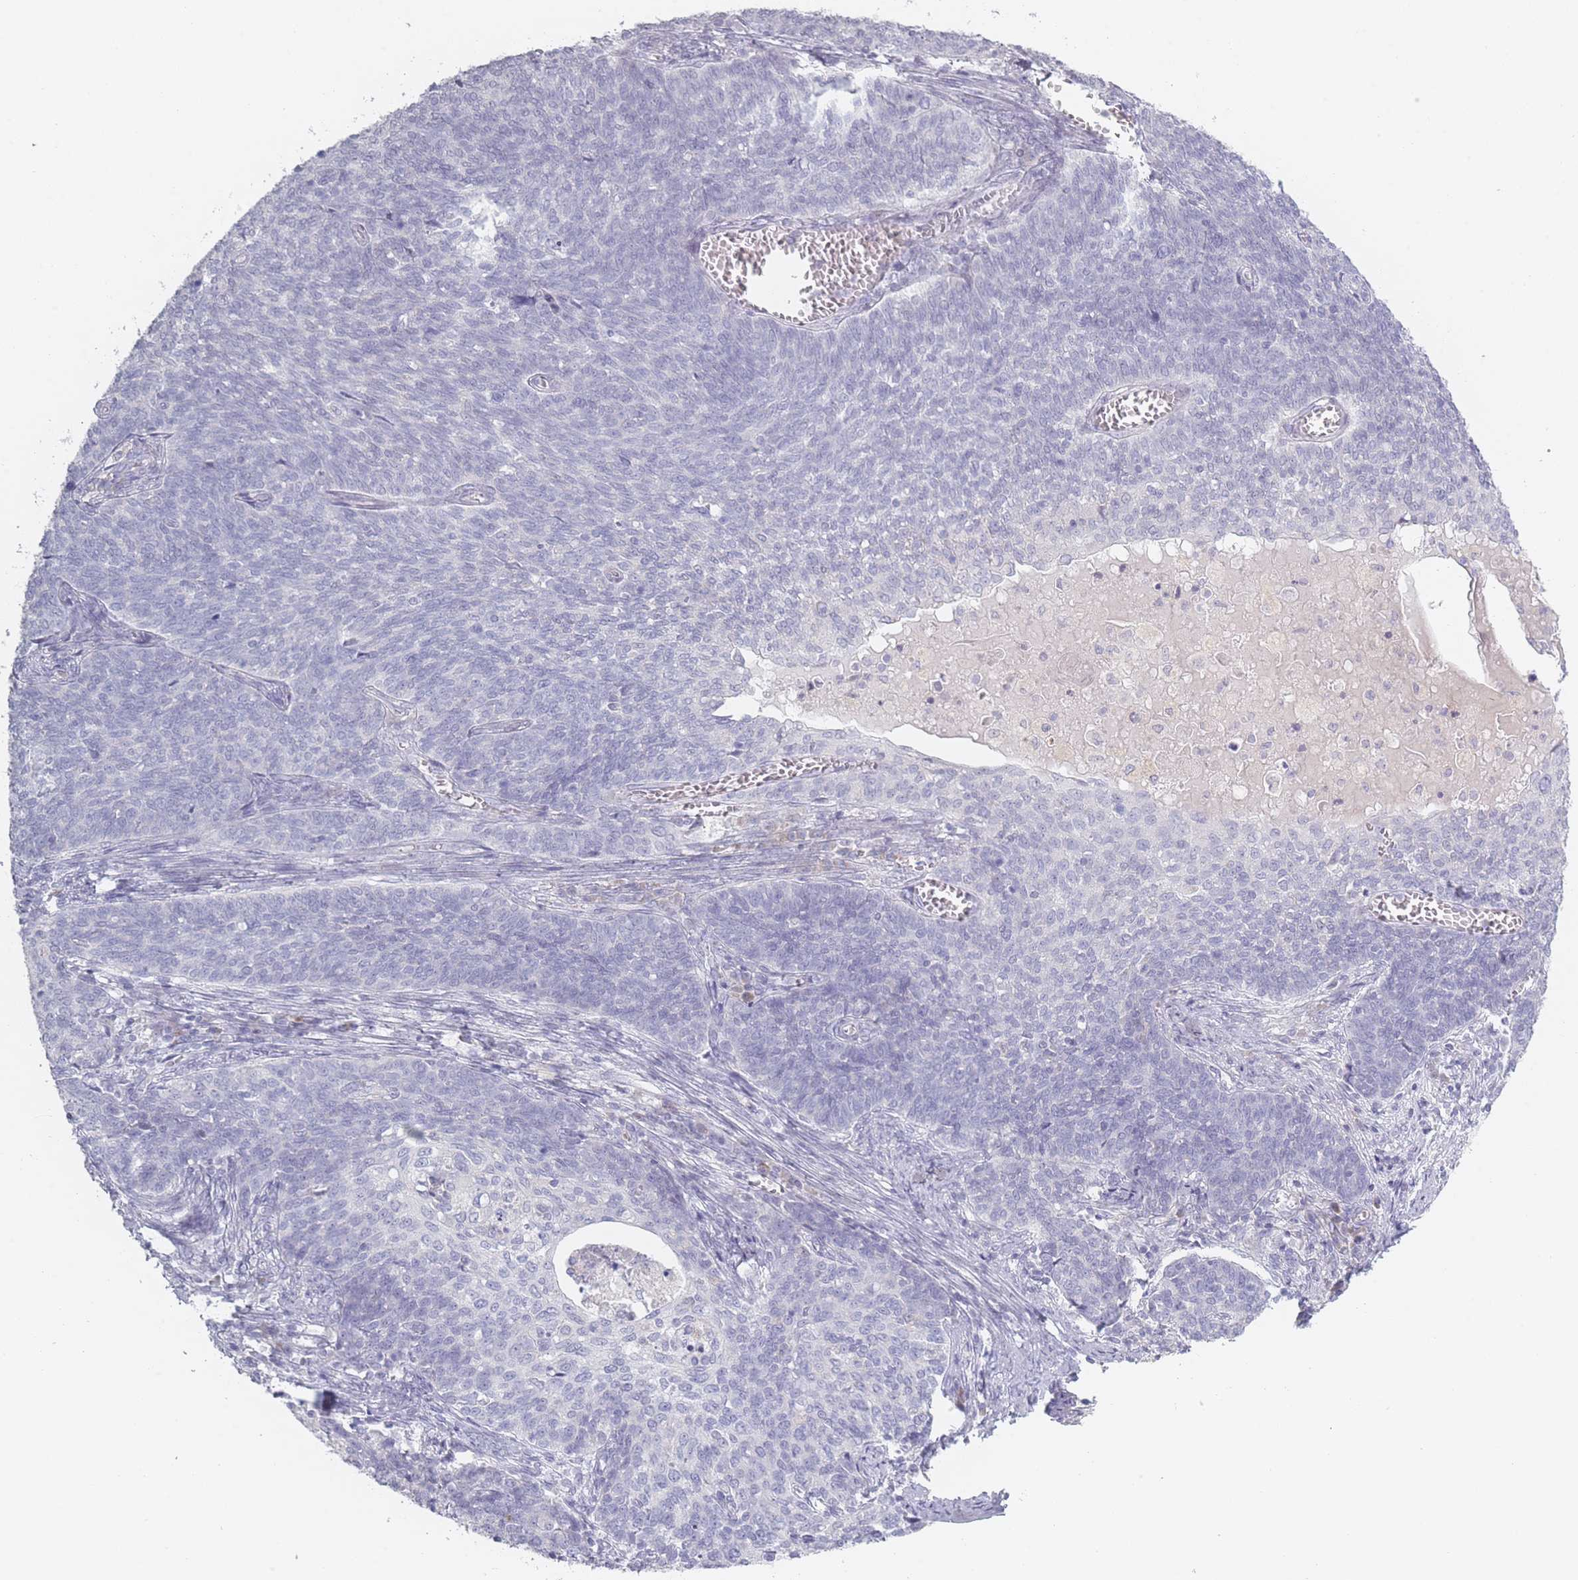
{"staining": {"intensity": "negative", "quantity": "none", "location": "none"}, "tissue": "cervical cancer", "cell_type": "Tumor cells", "image_type": "cancer", "snomed": [{"axis": "morphology", "description": "Squamous cell carcinoma, NOS"}, {"axis": "topography", "description": "Cervix"}], "caption": "Immunohistochemistry (IHC) of human cervical squamous cell carcinoma displays no expression in tumor cells.", "gene": "RASL10B", "patient": {"sex": "female", "age": 39}}